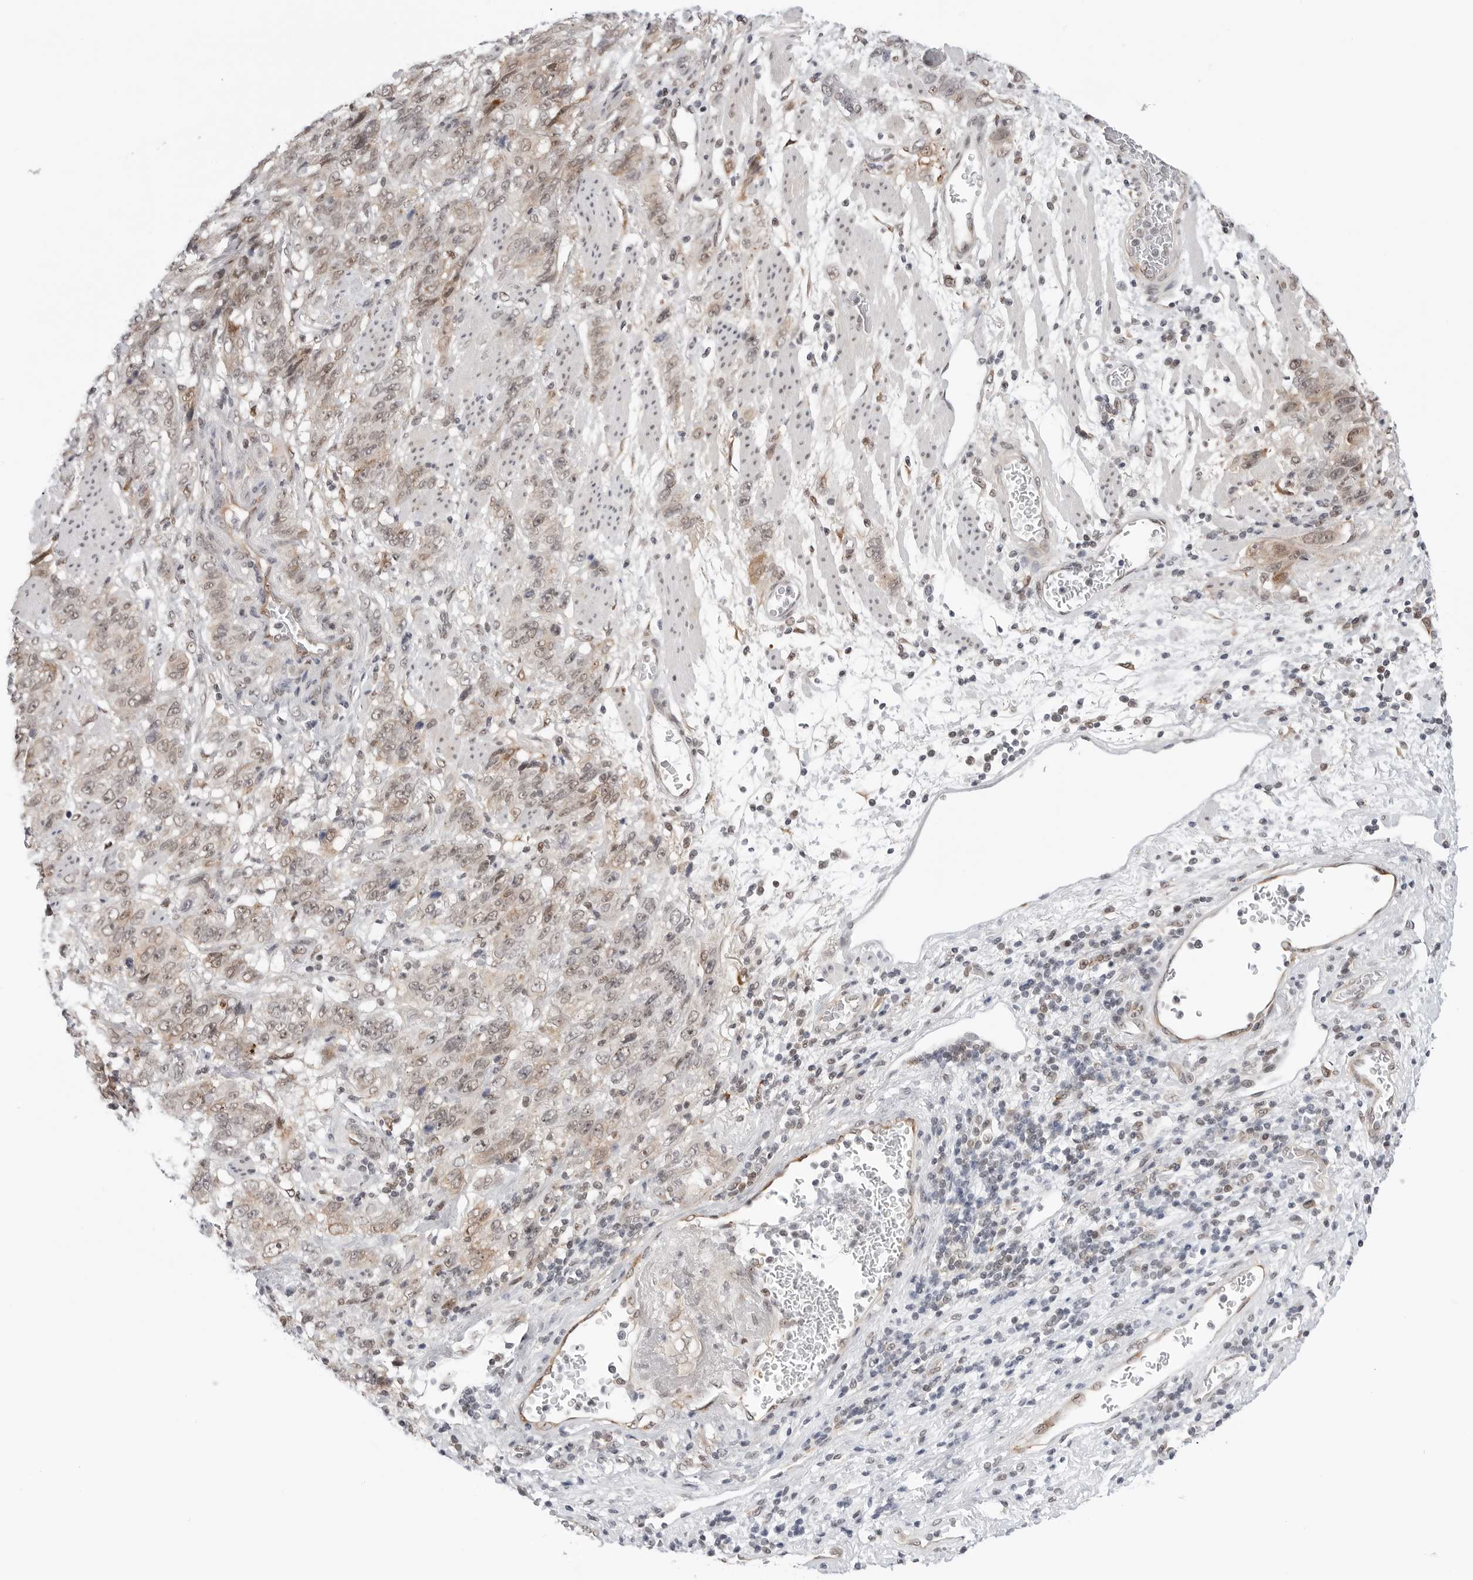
{"staining": {"intensity": "weak", "quantity": ">75%", "location": "nuclear"}, "tissue": "stomach cancer", "cell_type": "Tumor cells", "image_type": "cancer", "snomed": [{"axis": "morphology", "description": "Adenocarcinoma, NOS"}, {"axis": "topography", "description": "Stomach"}], "caption": "Immunohistochemical staining of stomach cancer (adenocarcinoma) exhibits weak nuclear protein staining in about >75% of tumor cells.", "gene": "C1orf162", "patient": {"sex": "male", "age": 48}}